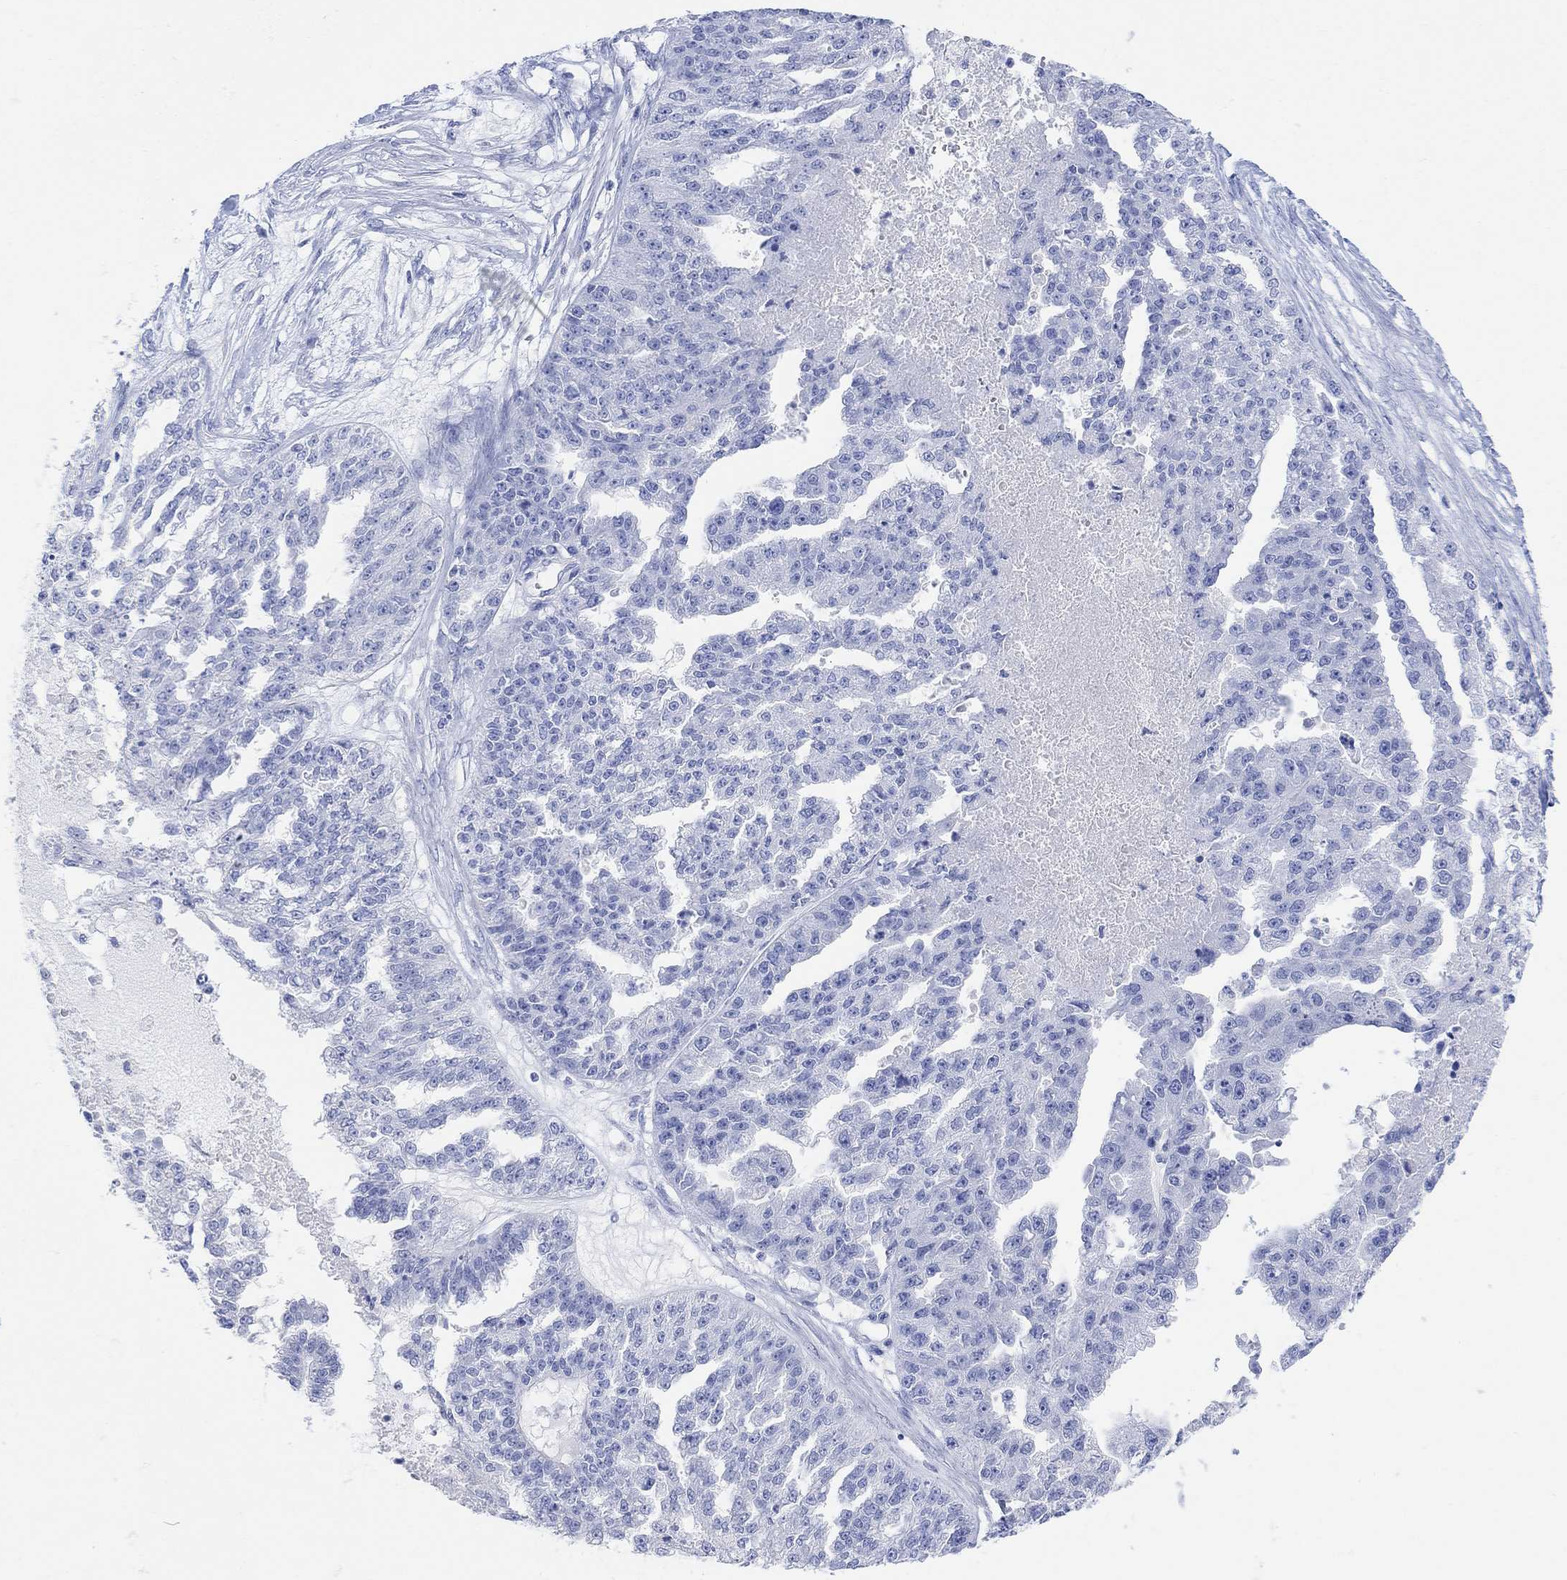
{"staining": {"intensity": "negative", "quantity": "none", "location": "none"}, "tissue": "ovarian cancer", "cell_type": "Tumor cells", "image_type": "cancer", "snomed": [{"axis": "morphology", "description": "Cystadenocarcinoma, serous, NOS"}, {"axis": "topography", "description": "Ovary"}], "caption": "High power microscopy histopathology image of an IHC photomicrograph of ovarian cancer (serous cystadenocarcinoma), revealing no significant positivity in tumor cells.", "gene": "GNG13", "patient": {"sex": "female", "age": 58}}